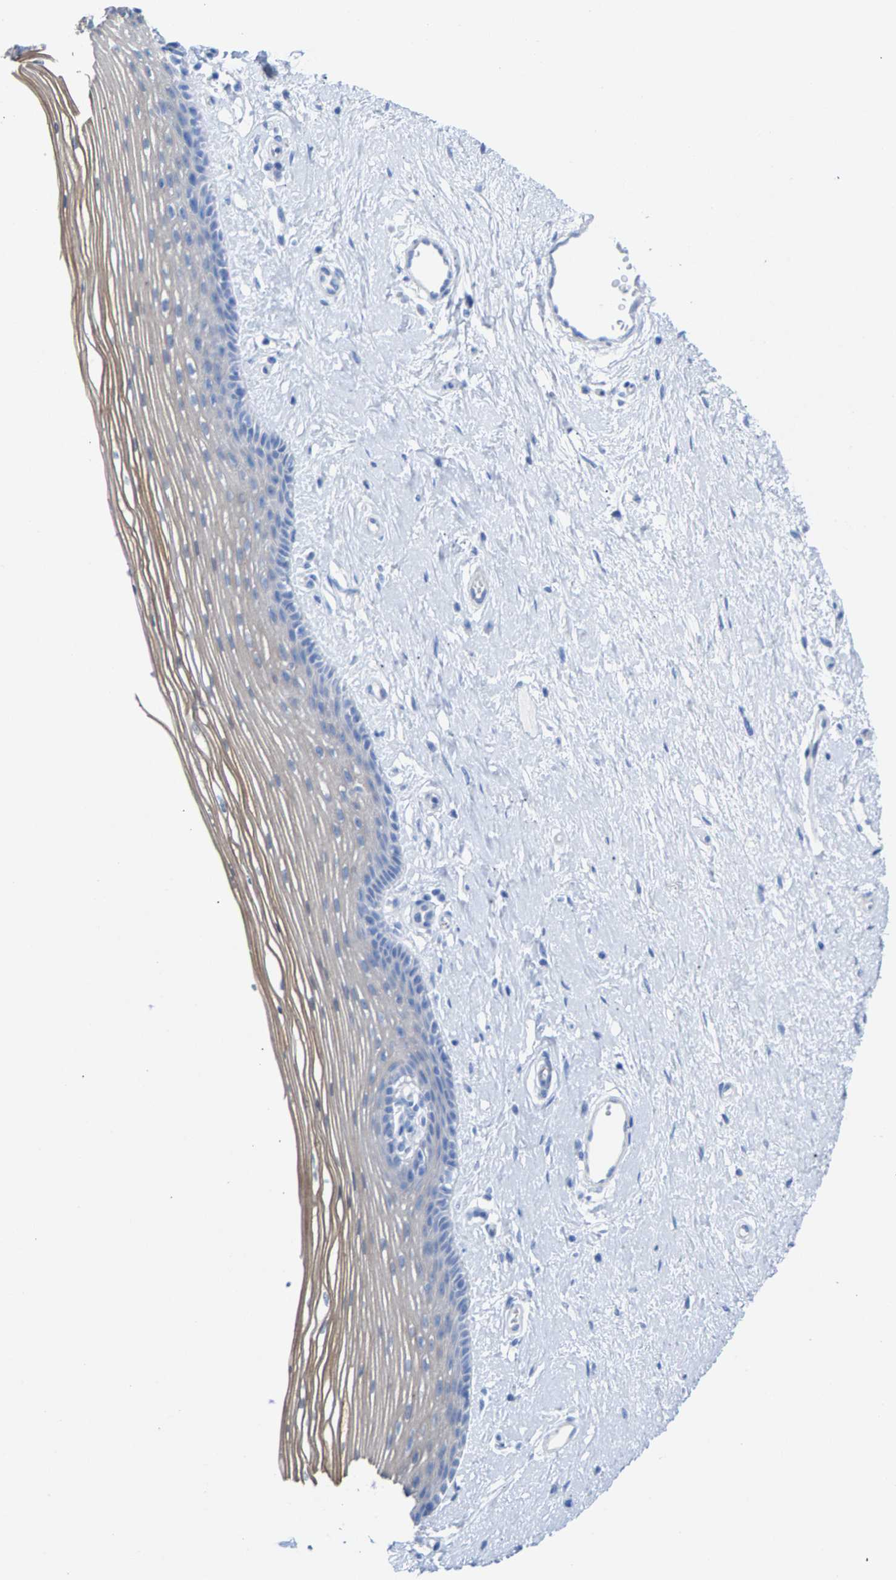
{"staining": {"intensity": "weak", "quantity": "25%-75%", "location": "cytoplasmic/membranous"}, "tissue": "vagina", "cell_type": "Squamous epithelial cells", "image_type": "normal", "snomed": [{"axis": "morphology", "description": "Normal tissue, NOS"}, {"axis": "topography", "description": "Vagina"}], "caption": "Approximately 25%-75% of squamous epithelial cells in benign human vagina display weak cytoplasmic/membranous protein expression as visualized by brown immunohistochemical staining.", "gene": "CPA1", "patient": {"sex": "female", "age": 46}}